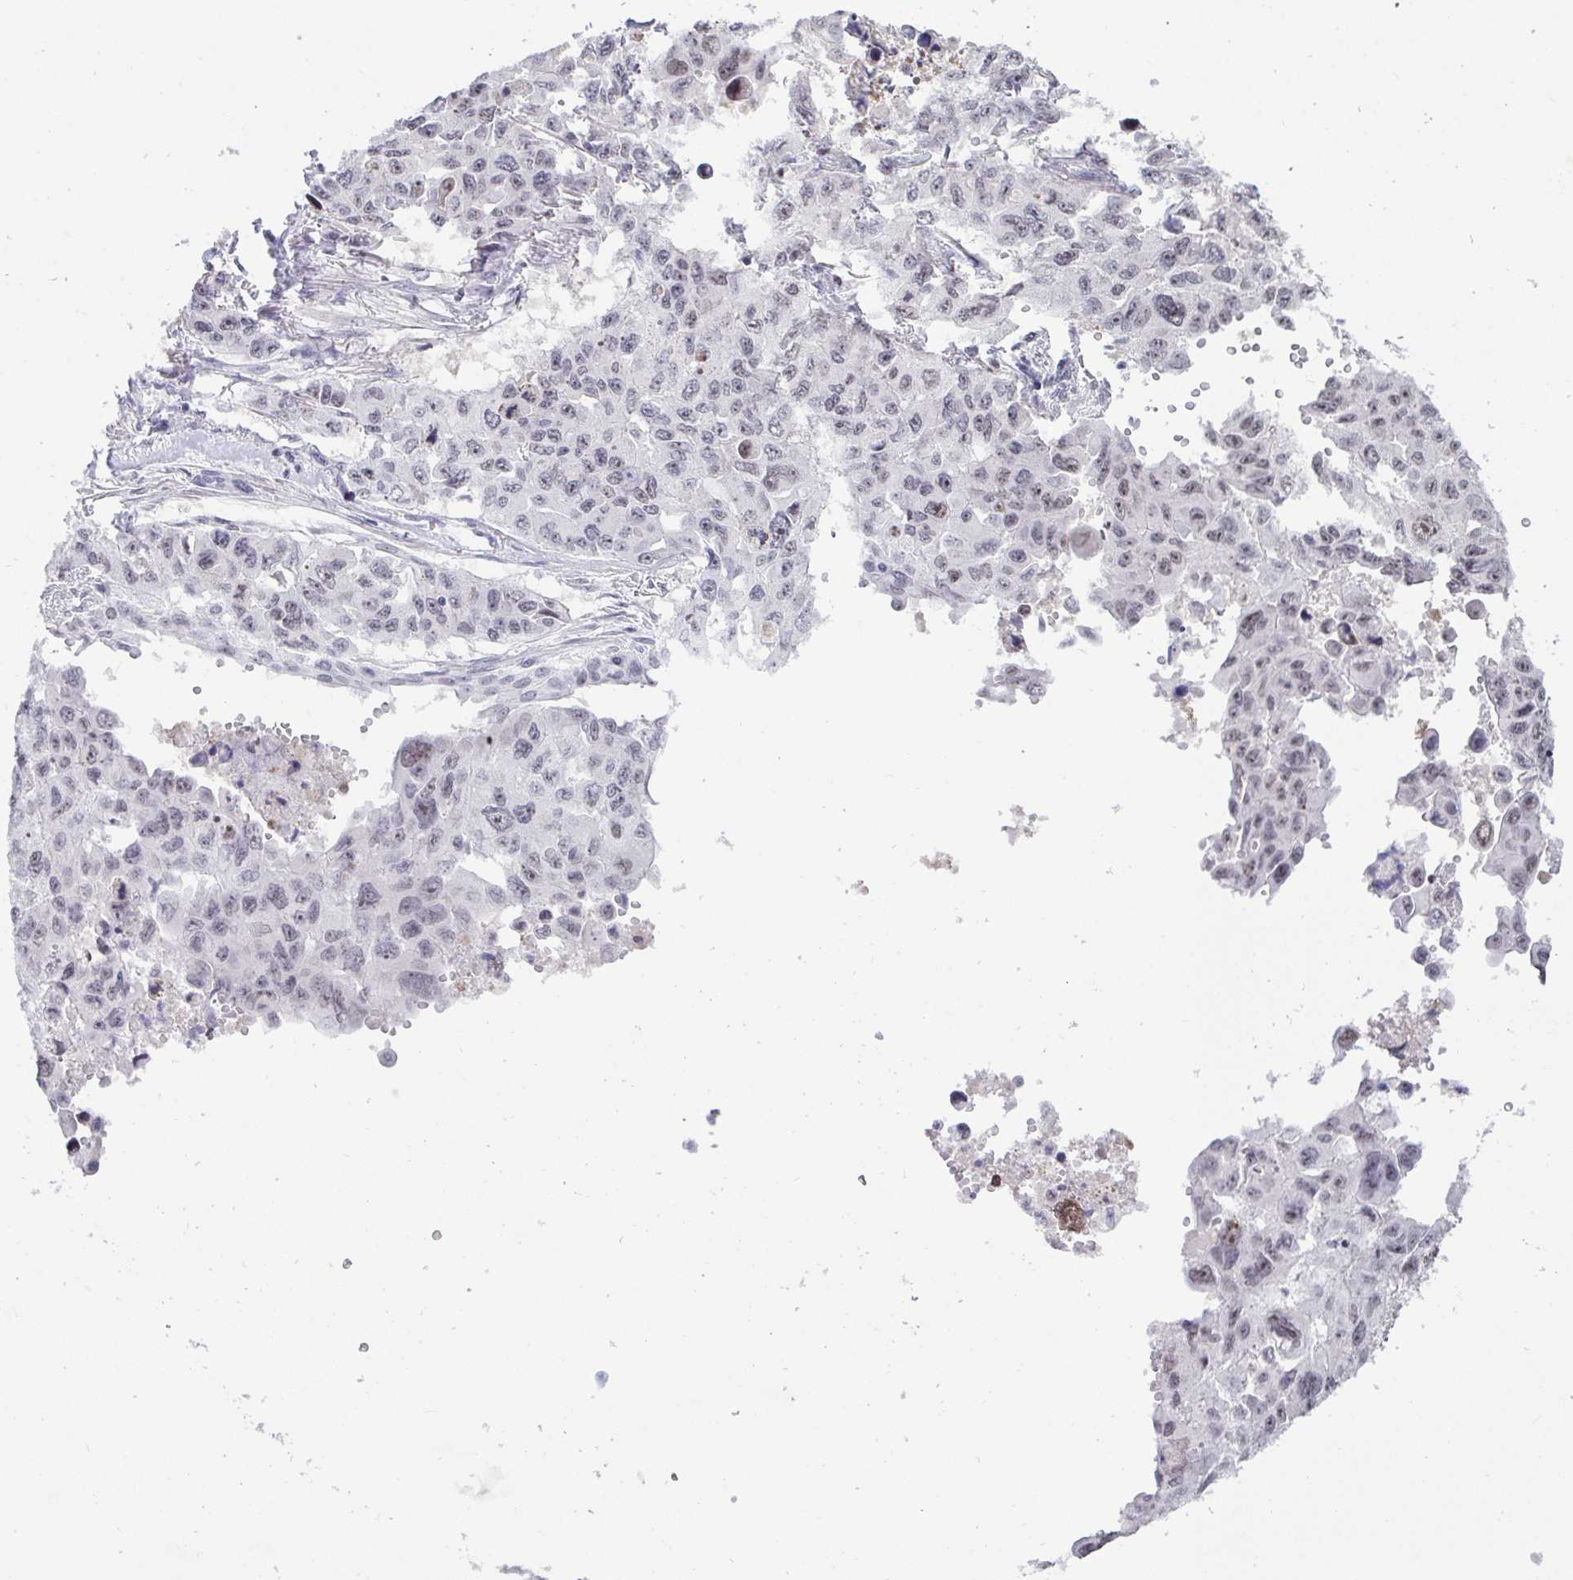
{"staining": {"intensity": "negative", "quantity": "none", "location": "none"}, "tissue": "lung cancer", "cell_type": "Tumor cells", "image_type": "cancer", "snomed": [{"axis": "morphology", "description": "Adenocarcinoma, NOS"}, {"axis": "topography", "description": "Lung"}], "caption": "IHC micrograph of human lung adenocarcinoma stained for a protein (brown), which demonstrates no positivity in tumor cells.", "gene": "SUPT16H", "patient": {"sex": "male", "age": 64}}